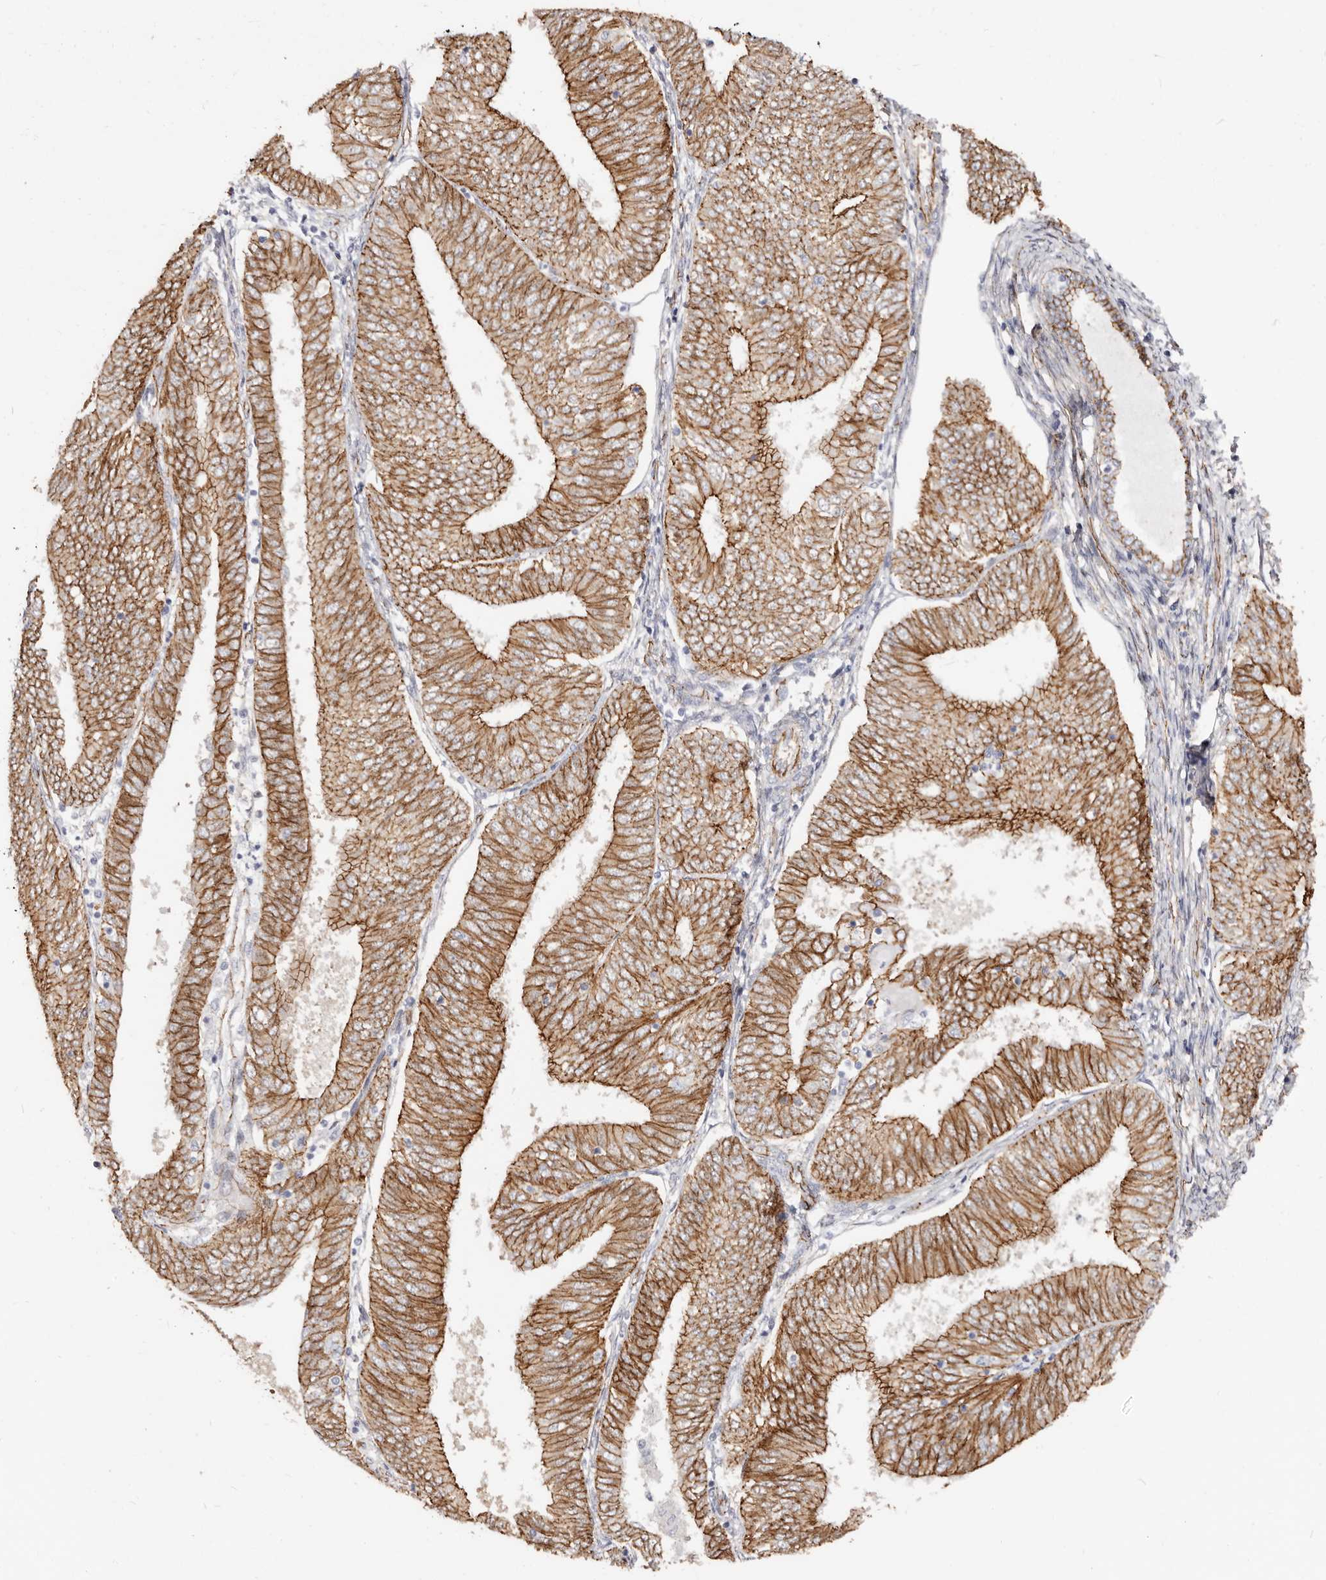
{"staining": {"intensity": "strong", "quantity": ">75%", "location": "cytoplasmic/membranous"}, "tissue": "endometrial cancer", "cell_type": "Tumor cells", "image_type": "cancer", "snomed": [{"axis": "morphology", "description": "Adenocarcinoma, NOS"}, {"axis": "topography", "description": "Endometrium"}], "caption": "This is a photomicrograph of IHC staining of endometrial cancer (adenocarcinoma), which shows strong expression in the cytoplasmic/membranous of tumor cells.", "gene": "CTNNB1", "patient": {"sex": "female", "age": 58}}